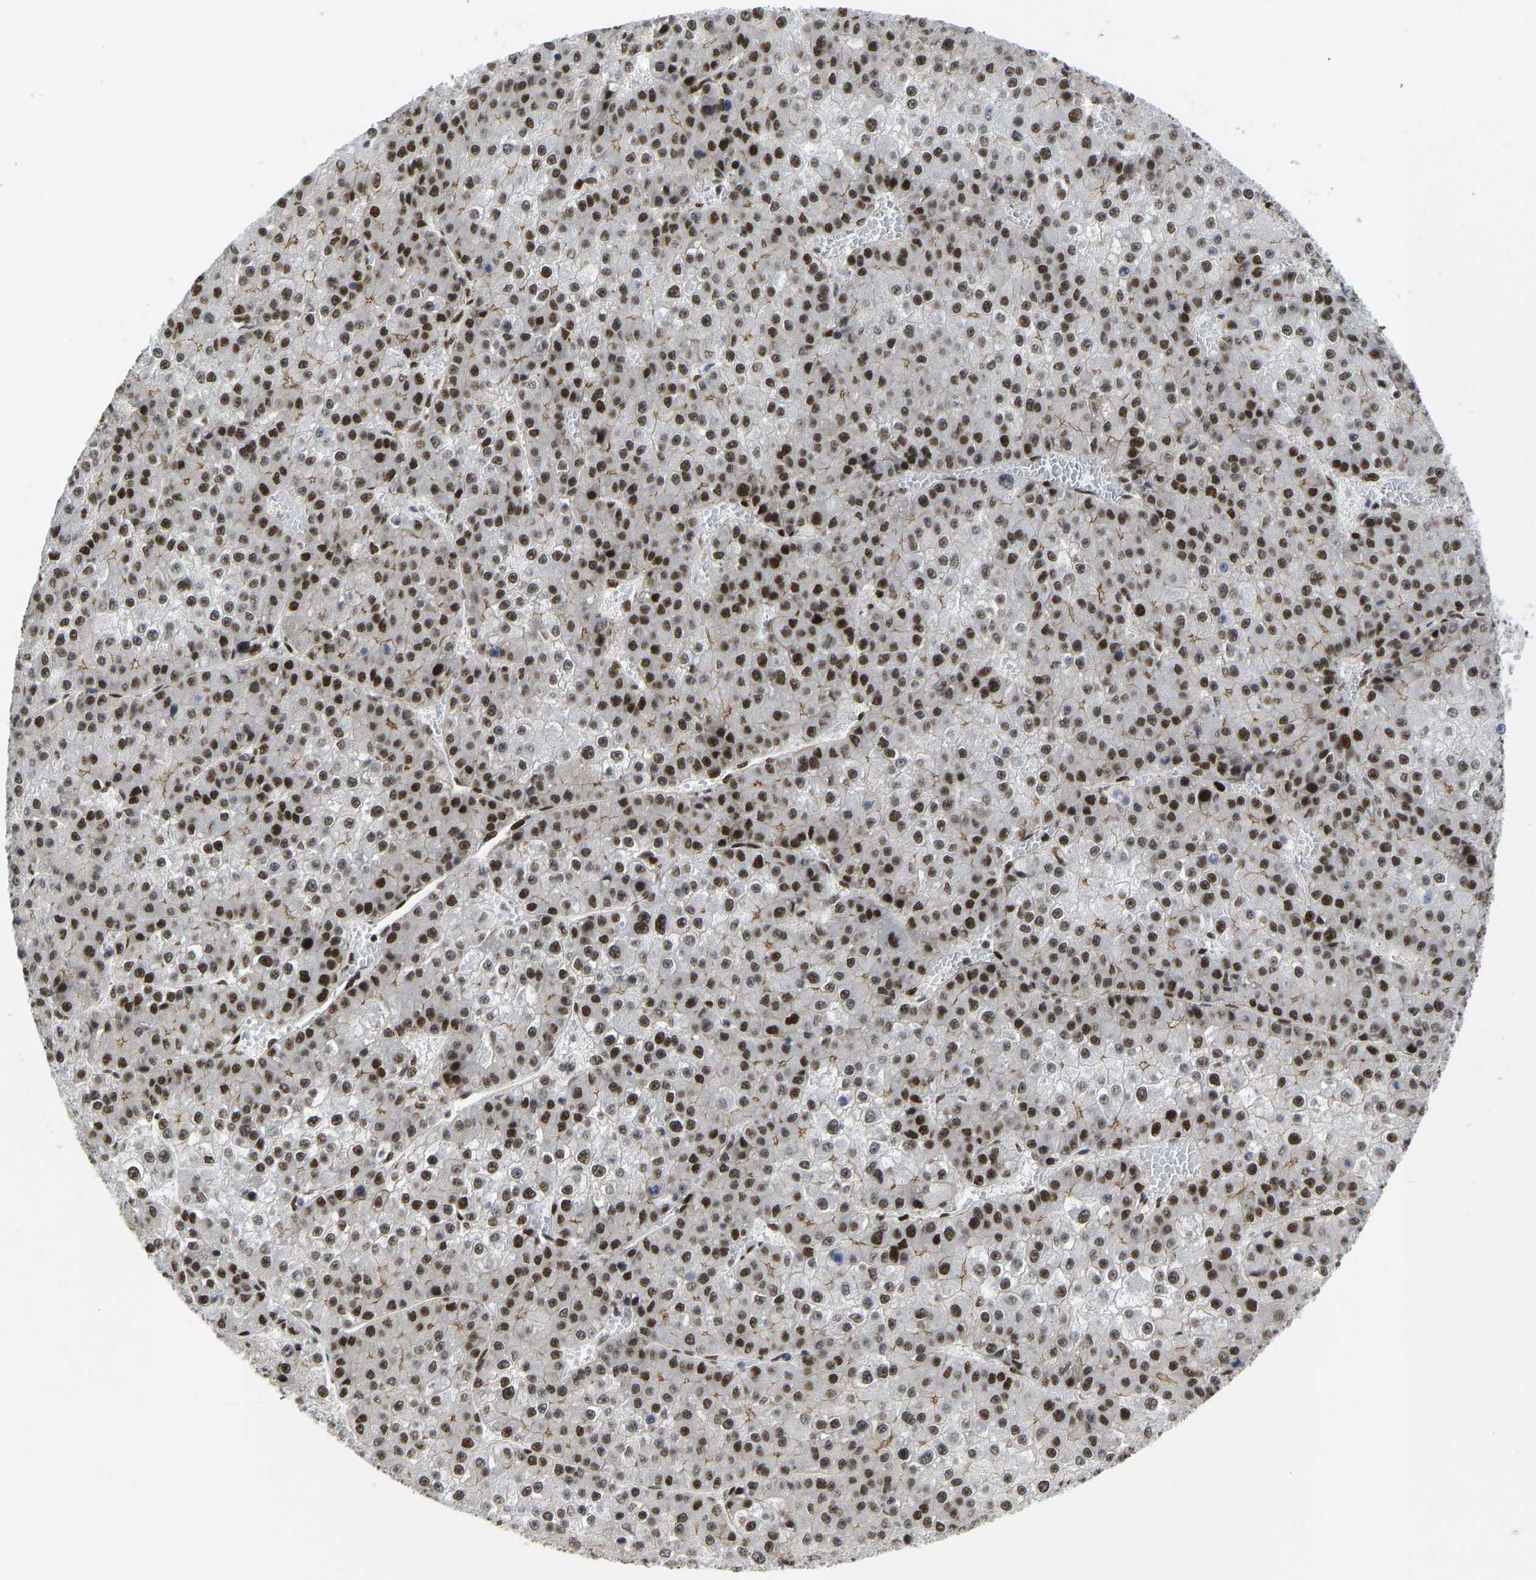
{"staining": {"intensity": "strong", "quantity": ">75%", "location": "nuclear"}, "tissue": "liver cancer", "cell_type": "Tumor cells", "image_type": "cancer", "snomed": [{"axis": "morphology", "description": "Carcinoma, Hepatocellular, NOS"}, {"axis": "topography", "description": "Liver"}], "caption": "This is a micrograph of immunohistochemistry staining of liver cancer, which shows strong expression in the nuclear of tumor cells.", "gene": "FOXK1", "patient": {"sex": "female", "age": 73}}